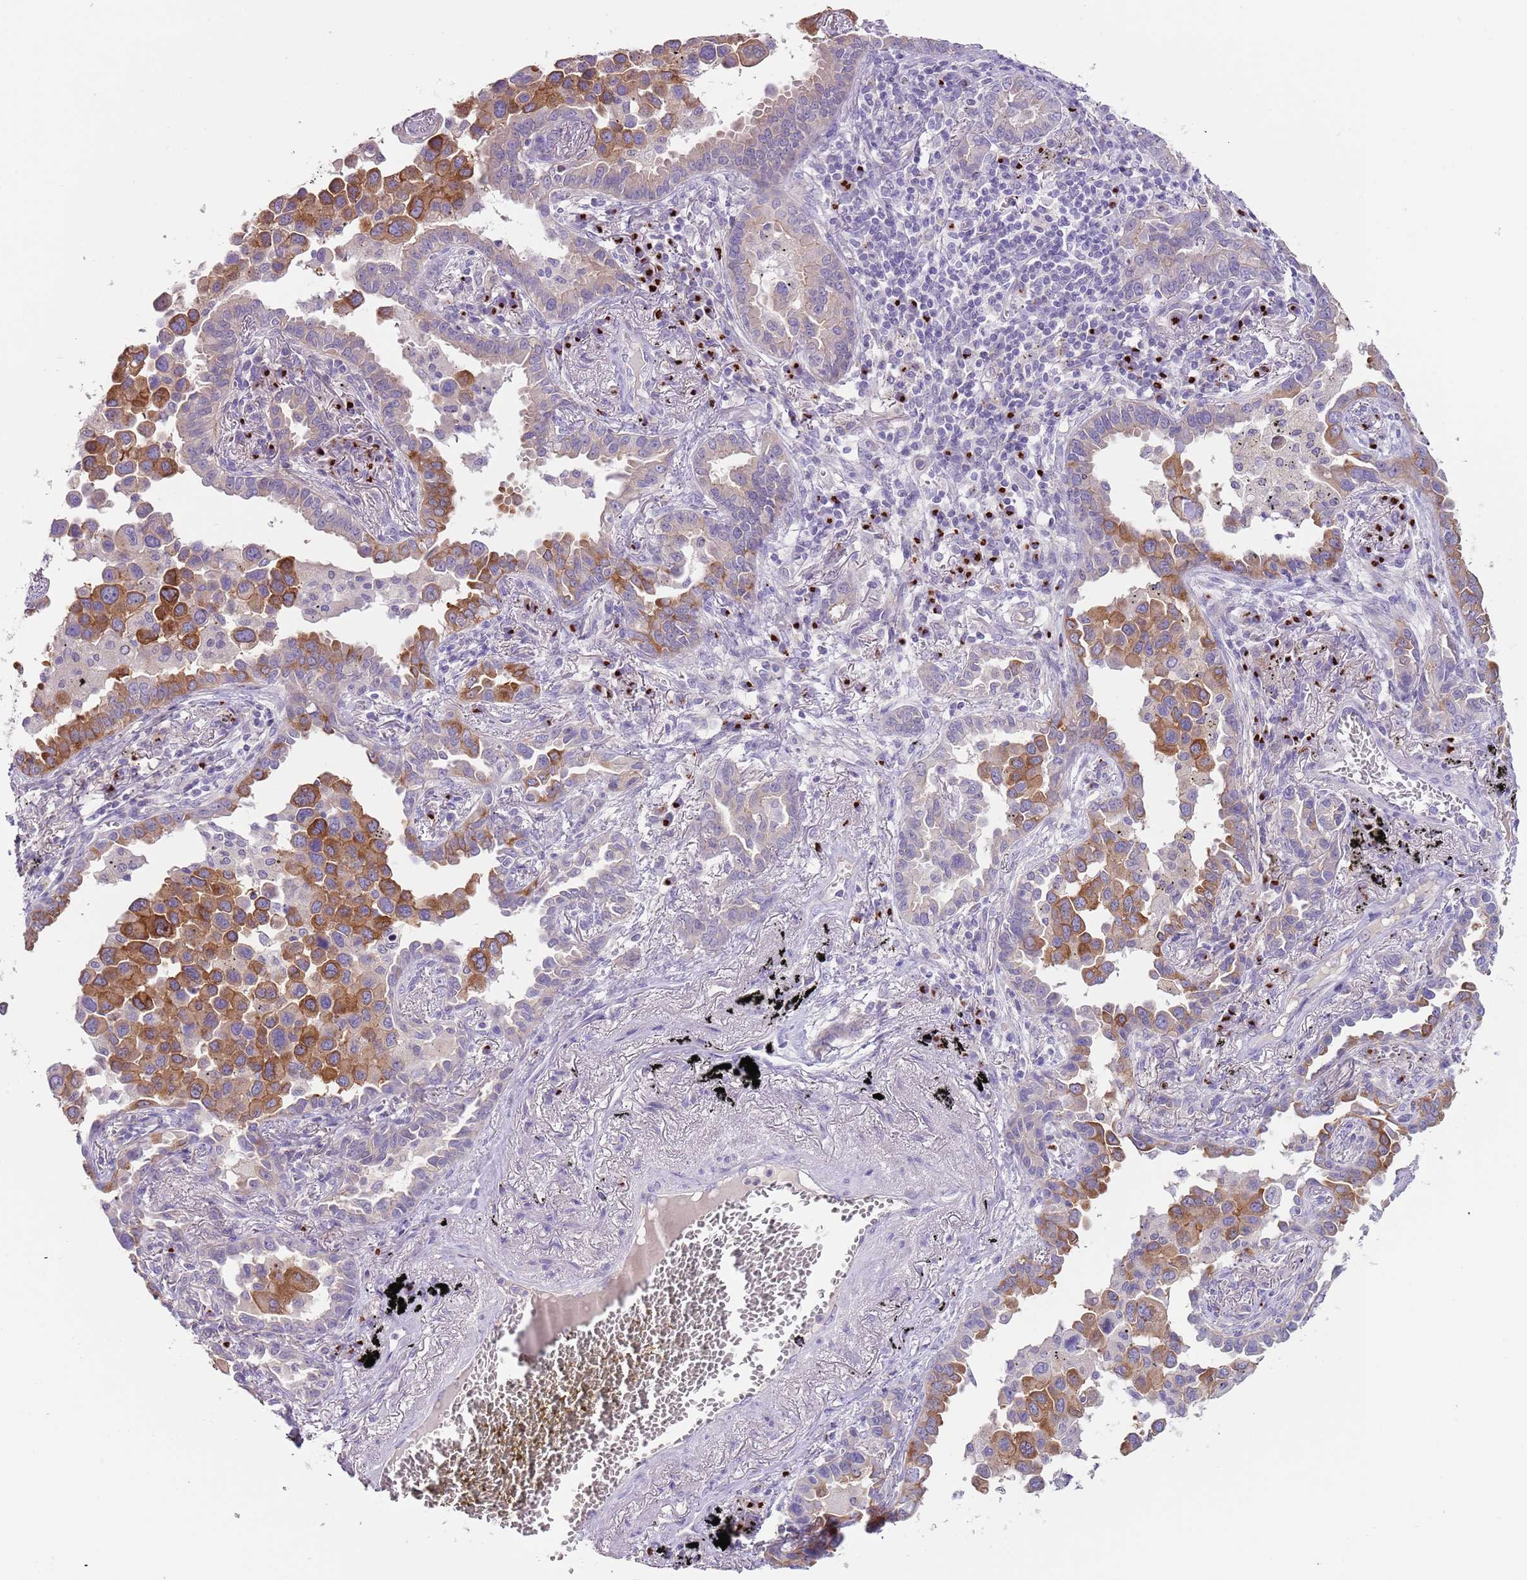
{"staining": {"intensity": "moderate", "quantity": ">75%", "location": "cytoplasmic/membranous"}, "tissue": "lung cancer", "cell_type": "Tumor cells", "image_type": "cancer", "snomed": [{"axis": "morphology", "description": "Adenocarcinoma, NOS"}, {"axis": "topography", "description": "Lung"}], "caption": "Immunohistochemistry (IHC) of lung cancer displays medium levels of moderate cytoplasmic/membranous staining in approximately >75% of tumor cells. Using DAB (3,3'-diaminobenzidine) (brown) and hematoxylin (blue) stains, captured at high magnification using brightfield microscopy.", "gene": "C2CD3", "patient": {"sex": "male", "age": 67}}